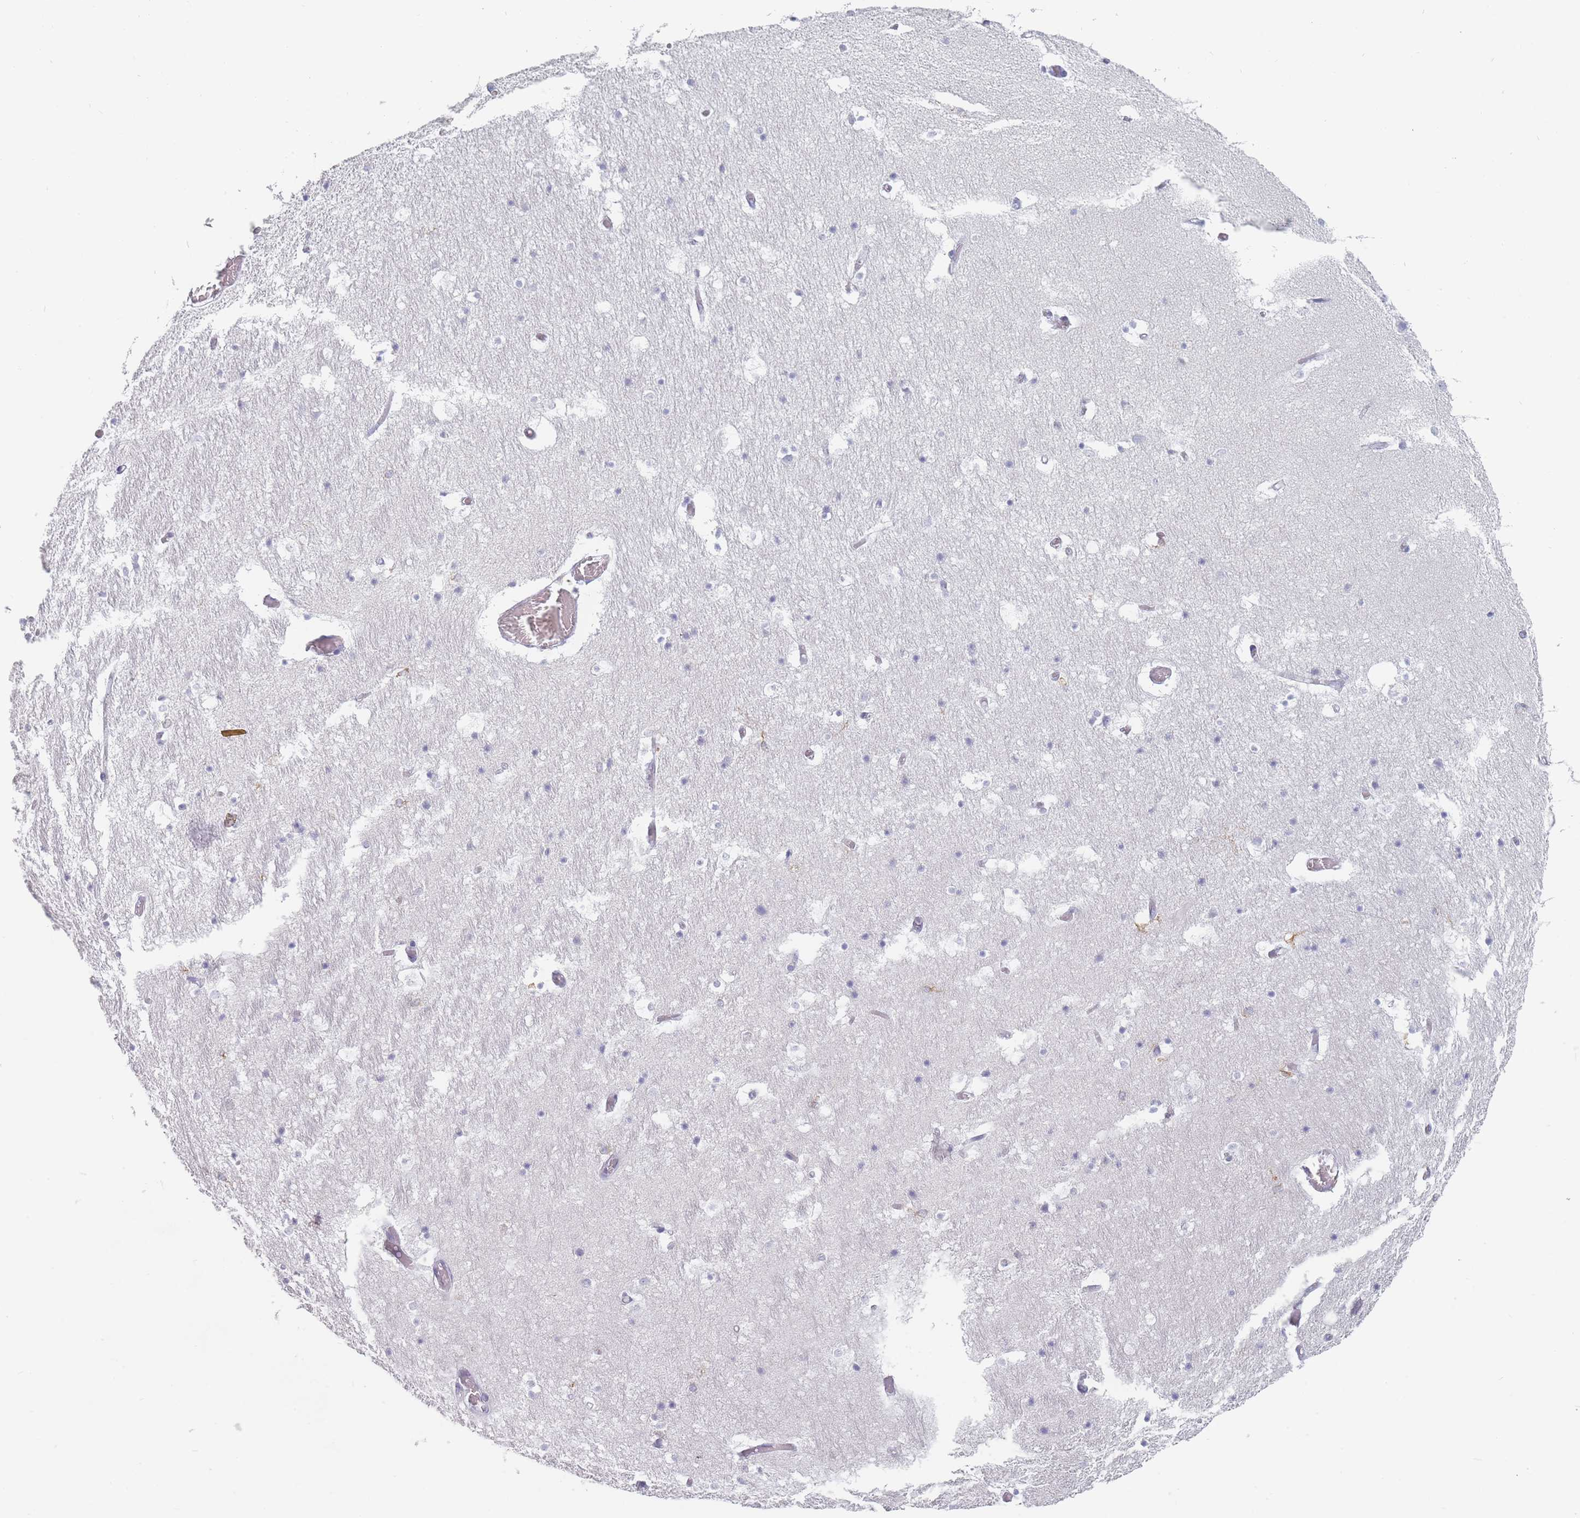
{"staining": {"intensity": "negative", "quantity": "none", "location": "none"}, "tissue": "hippocampus", "cell_type": "Glial cells", "image_type": "normal", "snomed": [{"axis": "morphology", "description": "Normal tissue, NOS"}, {"axis": "topography", "description": "Hippocampus"}], "caption": "IHC of normal human hippocampus shows no expression in glial cells.", "gene": "MAP1S", "patient": {"sex": "female", "age": 52}}